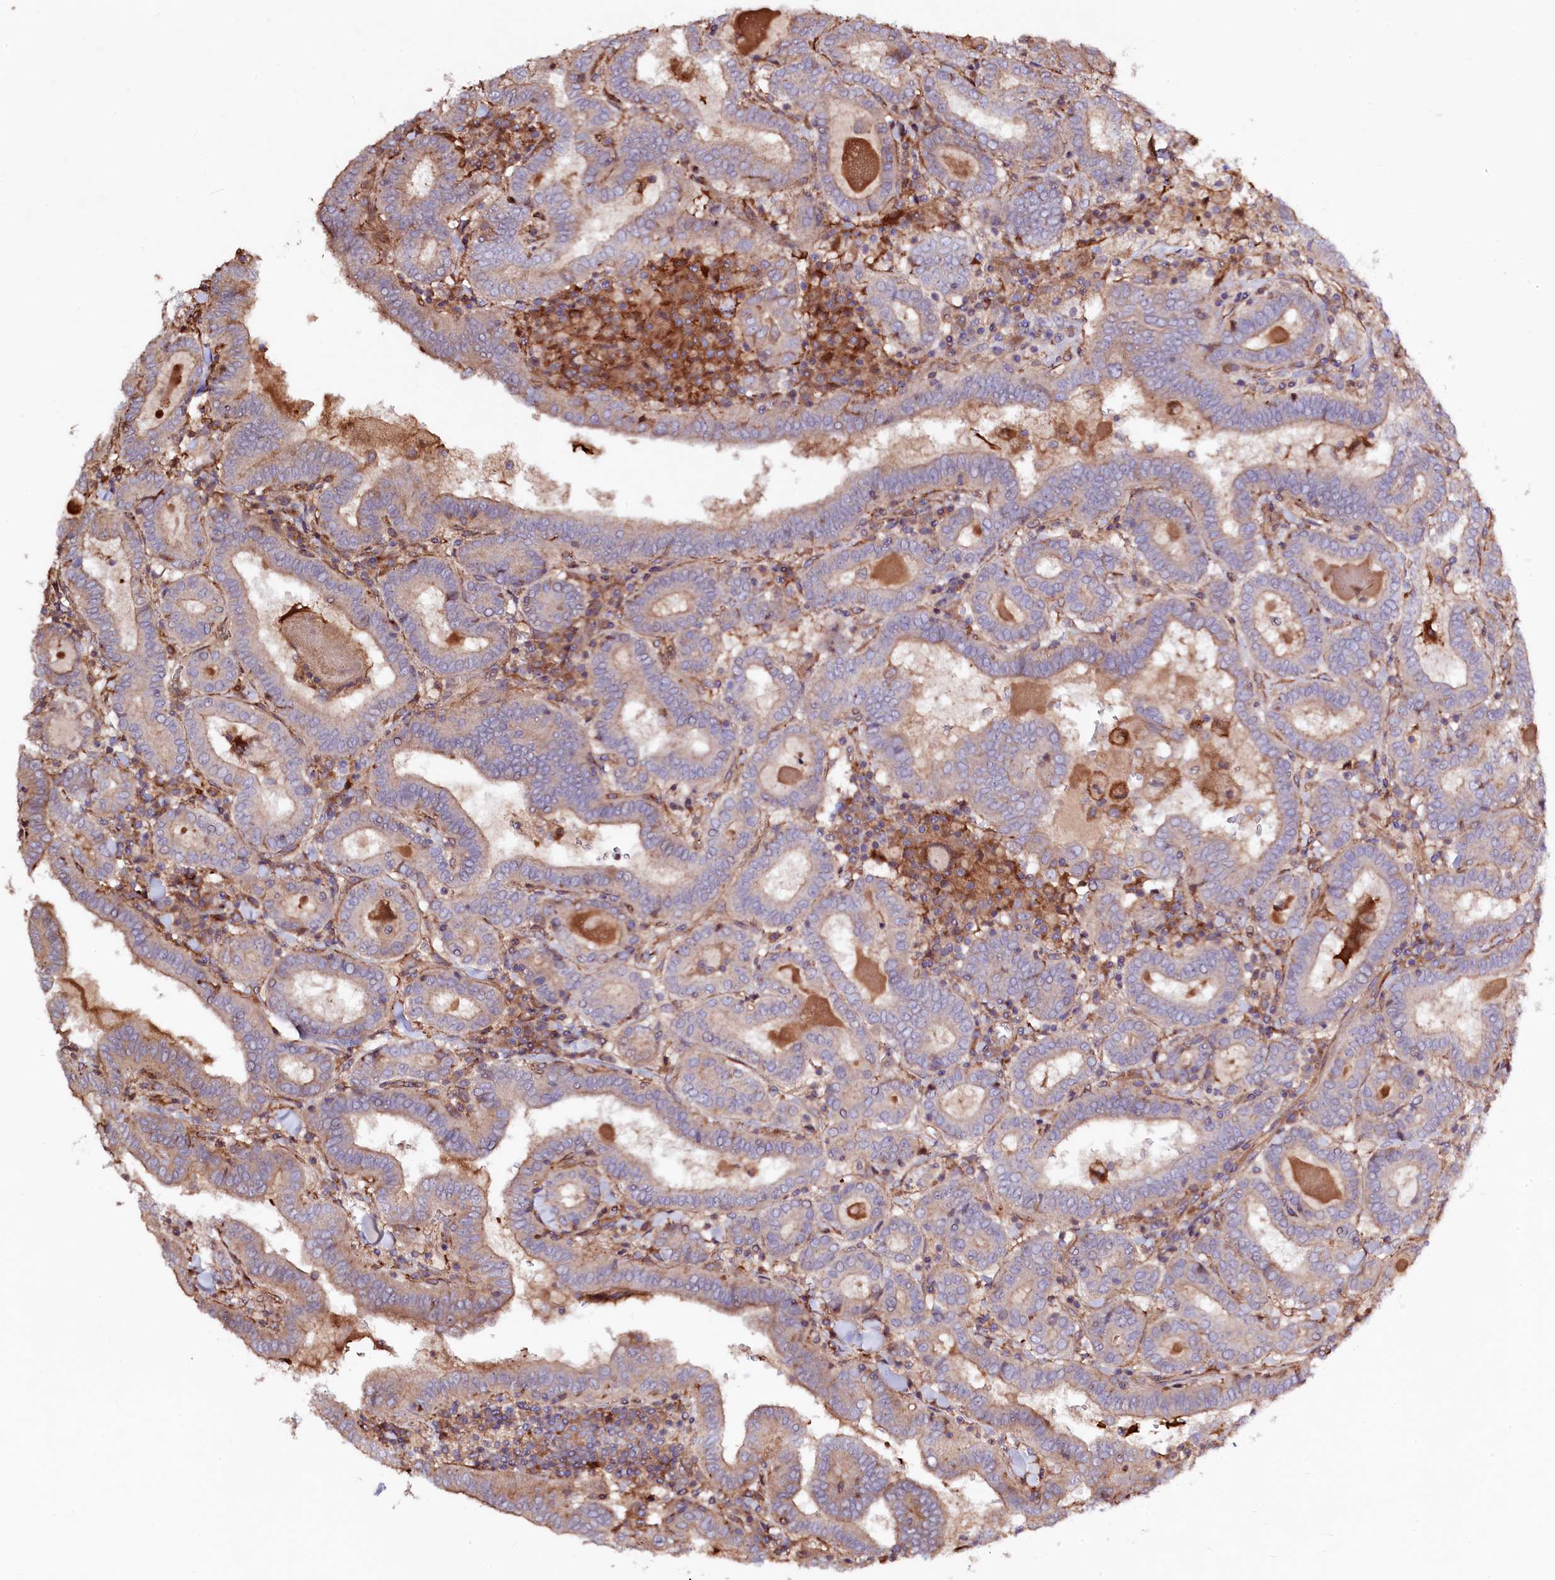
{"staining": {"intensity": "weak", "quantity": ">75%", "location": "cytoplasmic/membranous"}, "tissue": "thyroid cancer", "cell_type": "Tumor cells", "image_type": "cancer", "snomed": [{"axis": "morphology", "description": "Papillary adenocarcinoma, NOS"}, {"axis": "topography", "description": "Thyroid gland"}], "caption": "Tumor cells exhibit low levels of weak cytoplasmic/membranous staining in approximately >75% of cells in human thyroid cancer. (IHC, brightfield microscopy, high magnification).", "gene": "KLHDC4", "patient": {"sex": "female", "age": 72}}